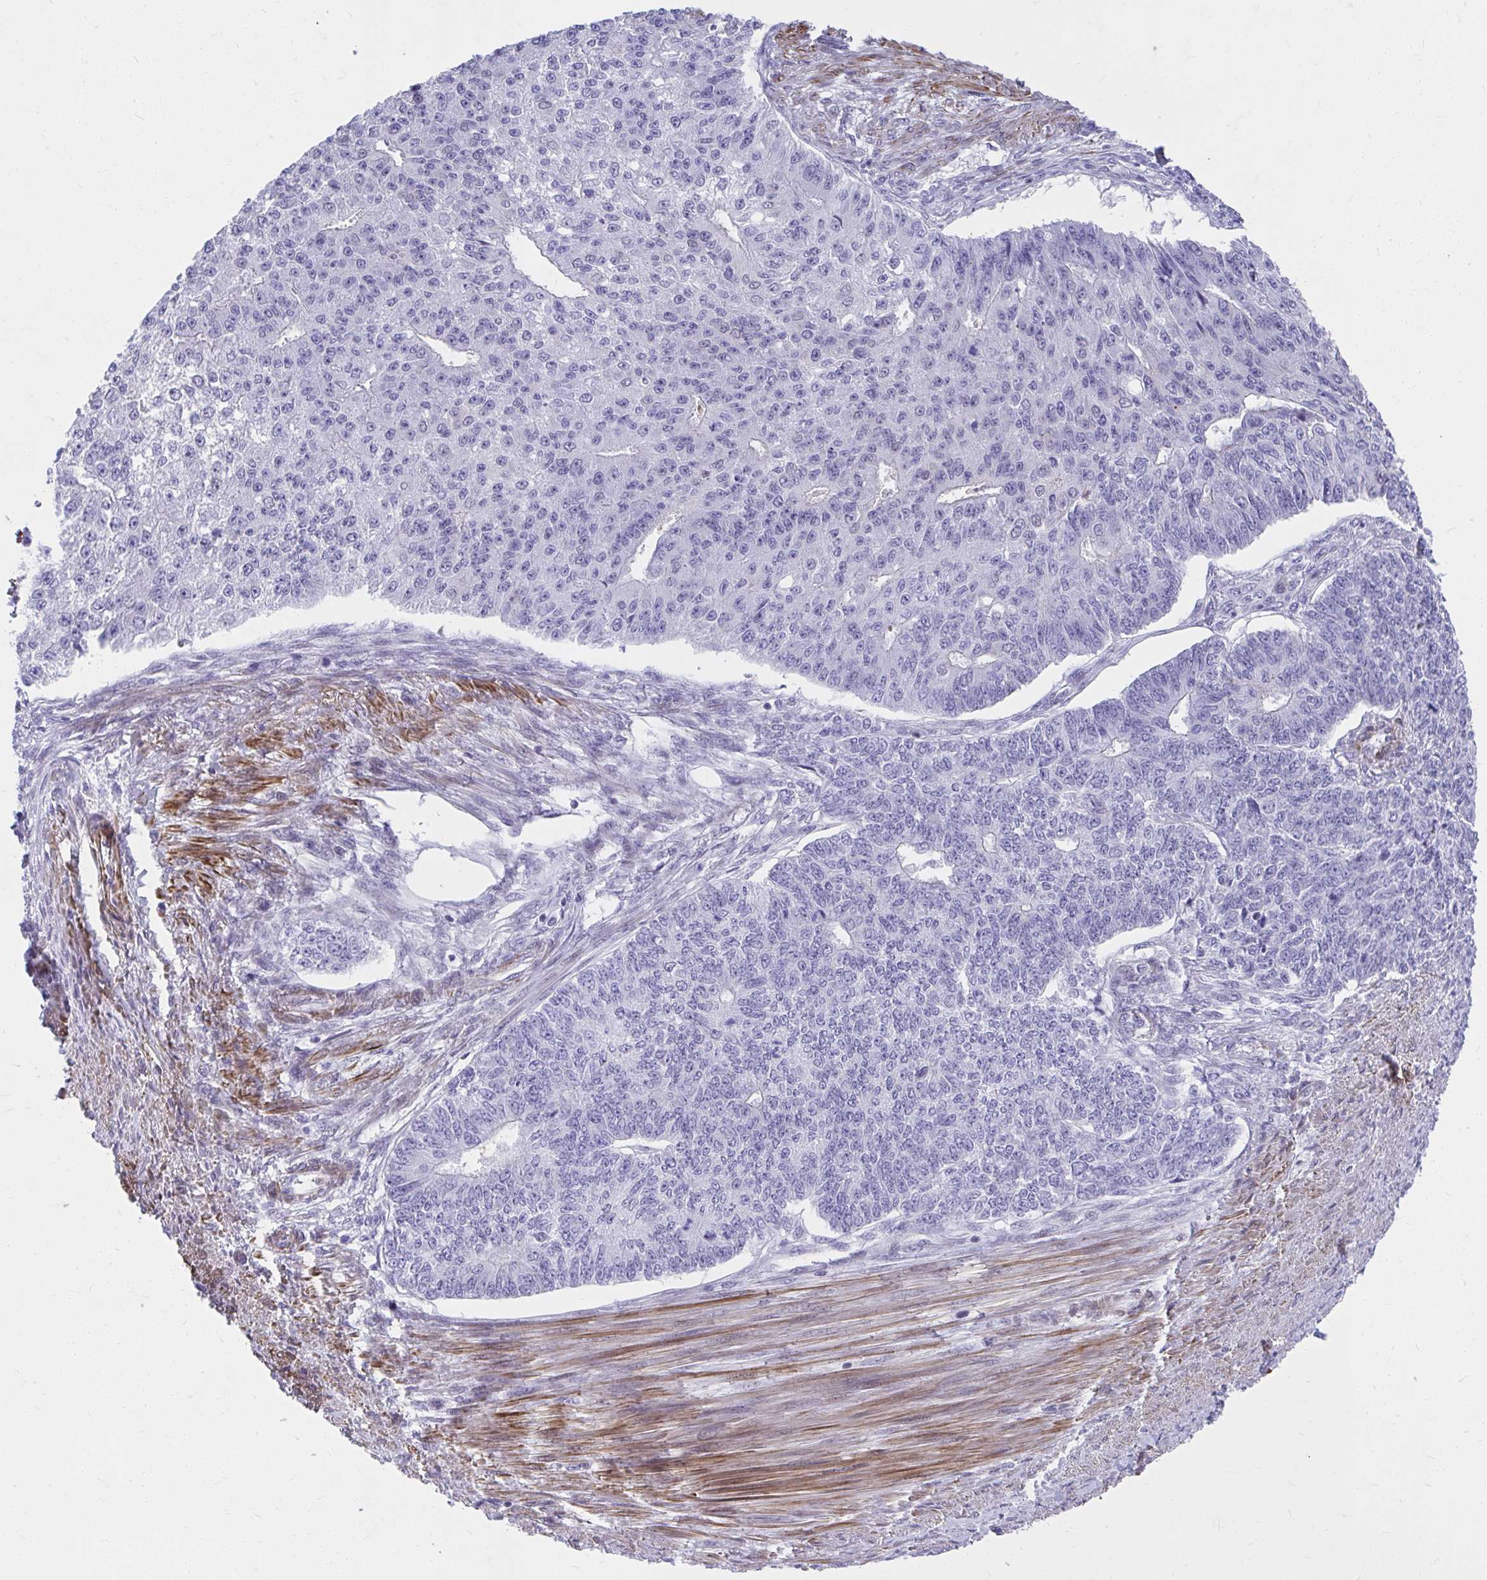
{"staining": {"intensity": "negative", "quantity": "none", "location": "none"}, "tissue": "endometrial cancer", "cell_type": "Tumor cells", "image_type": "cancer", "snomed": [{"axis": "morphology", "description": "Adenocarcinoma, NOS"}, {"axis": "topography", "description": "Endometrium"}], "caption": "Tumor cells are negative for brown protein staining in endometrial cancer.", "gene": "CSTB", "patient": {"sex": "female", "age": 32}}